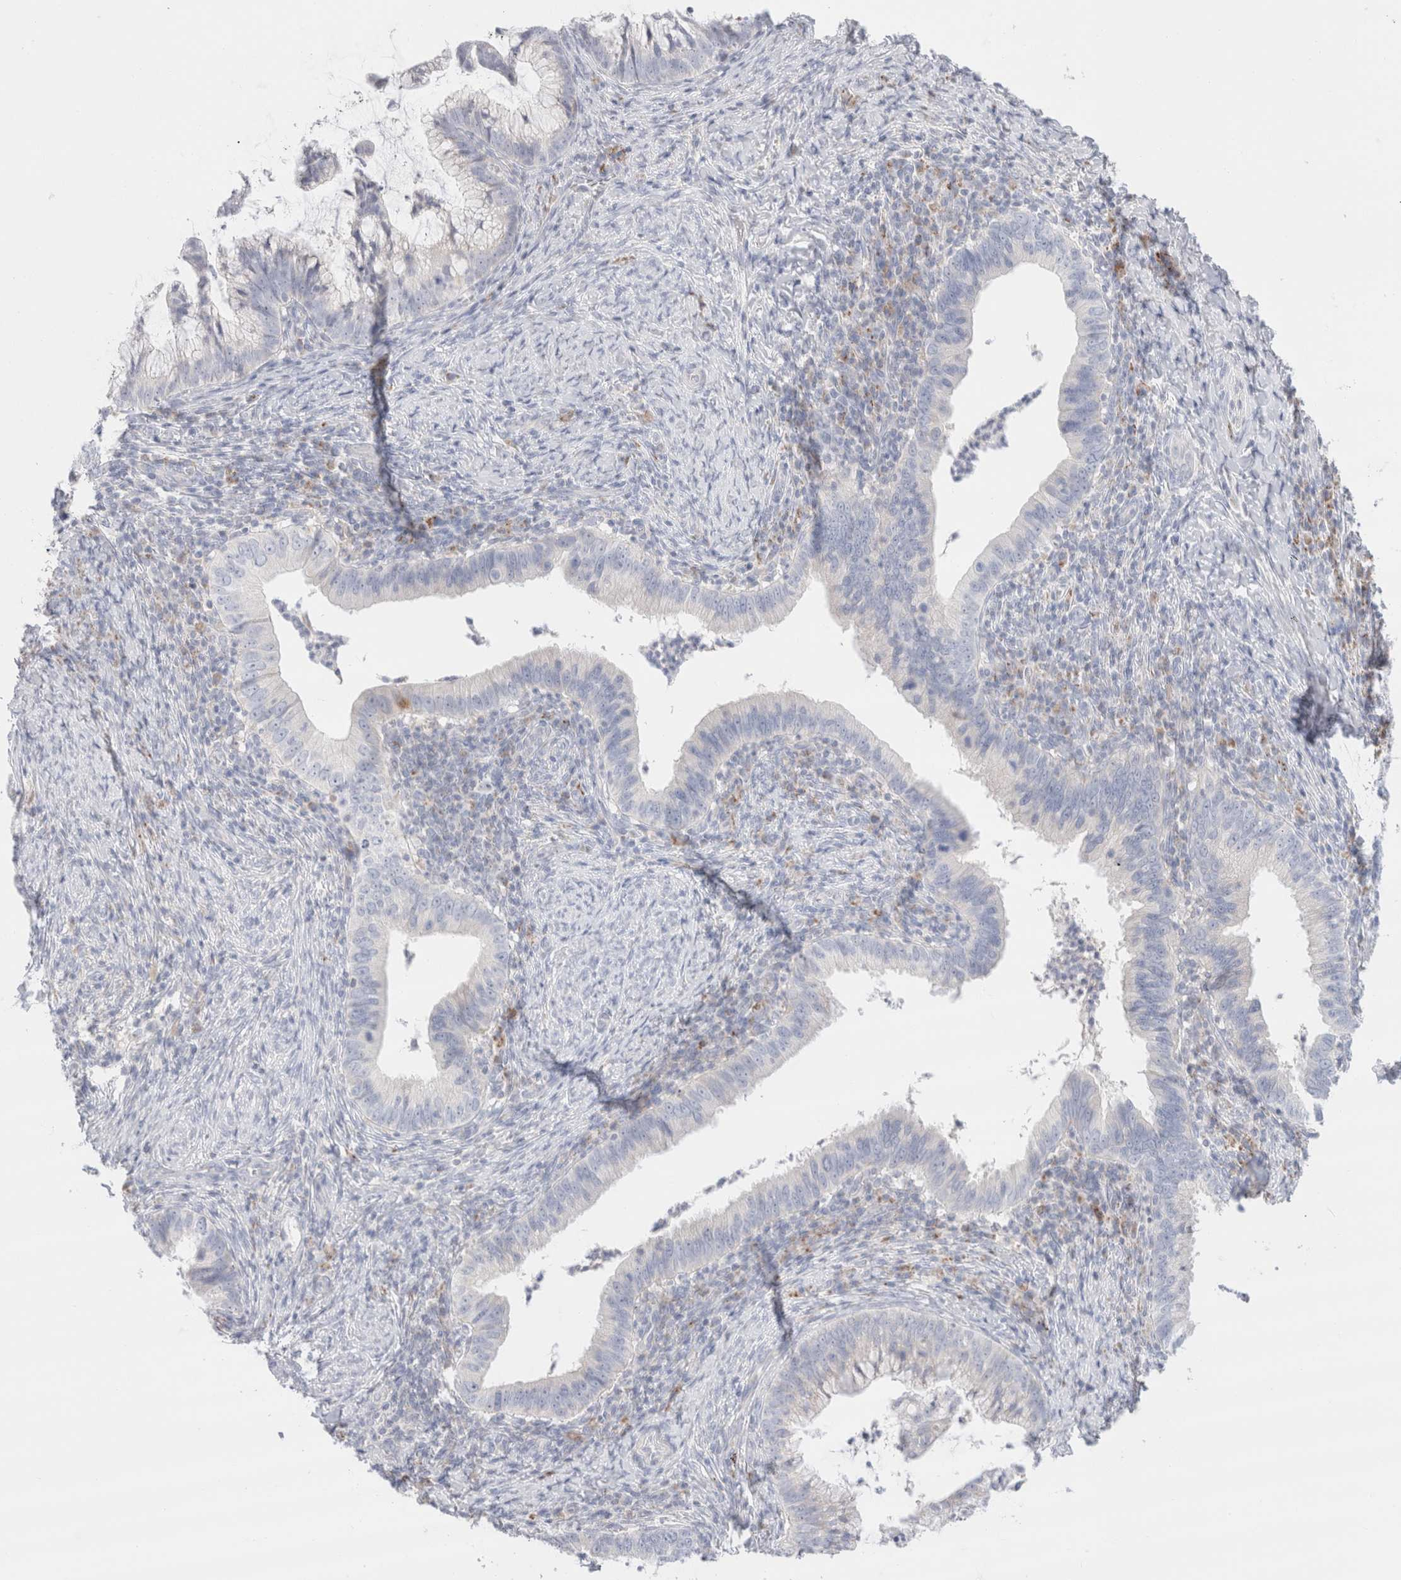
{"staining": {"intensity": "negative", "quantity": "none", "location": "none"}, "tissue": "cervical cancer", "cell_type": "Tumor cells", "image_type": "cancer", "snomed": [{"axis": "morphology", "description": "Adenocarcinoma, NOS"}, {"axis": "topography", "description": "Cervix"}], "caption": "Photomicrograph shows no protein expression in tumor cells of cervical cancer (adenocarcinoma) tissue.", "gene": "ATP6V1C1", "patient": {"sex": "female", "age": 36}}